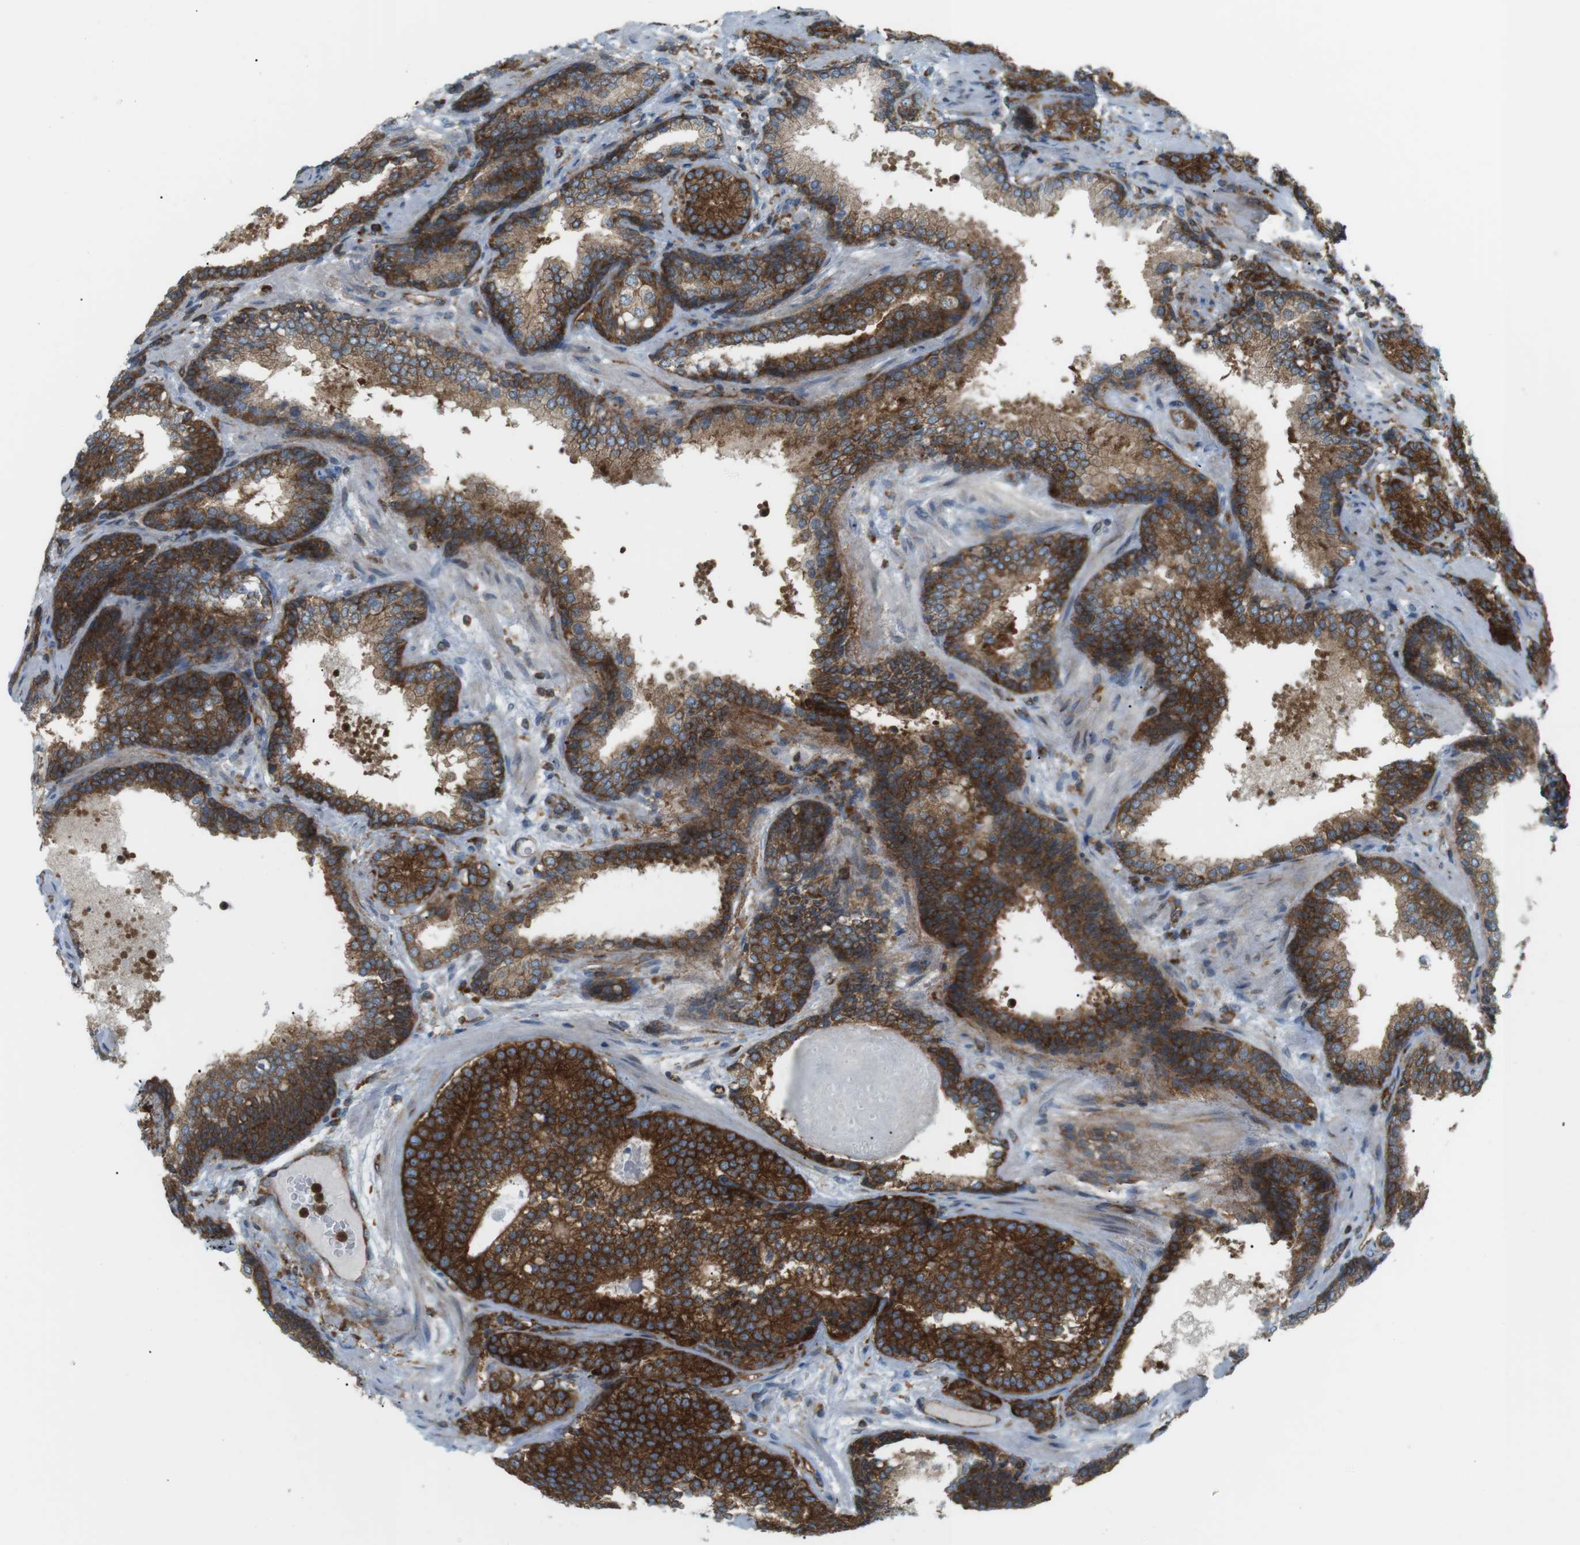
{"staining": {"intensity": "strong", "quantity": ">75%", "location": "cytoplasmic/membranous"}, "tissue": "prostate cancer", "cell_type": "Tumor cells", "image_type": "cancer", "snomed": [{"axis": "morphology", "description": "Adenocarcinoma, High grade"}, {"axis": "topography", "description": "Prostate"}], "caption": "Prostate cancer stained with a protein marker displays strong staining in tumor cells.", "gene": "FLII", "patient": {"sex": "male", "age": 61}}